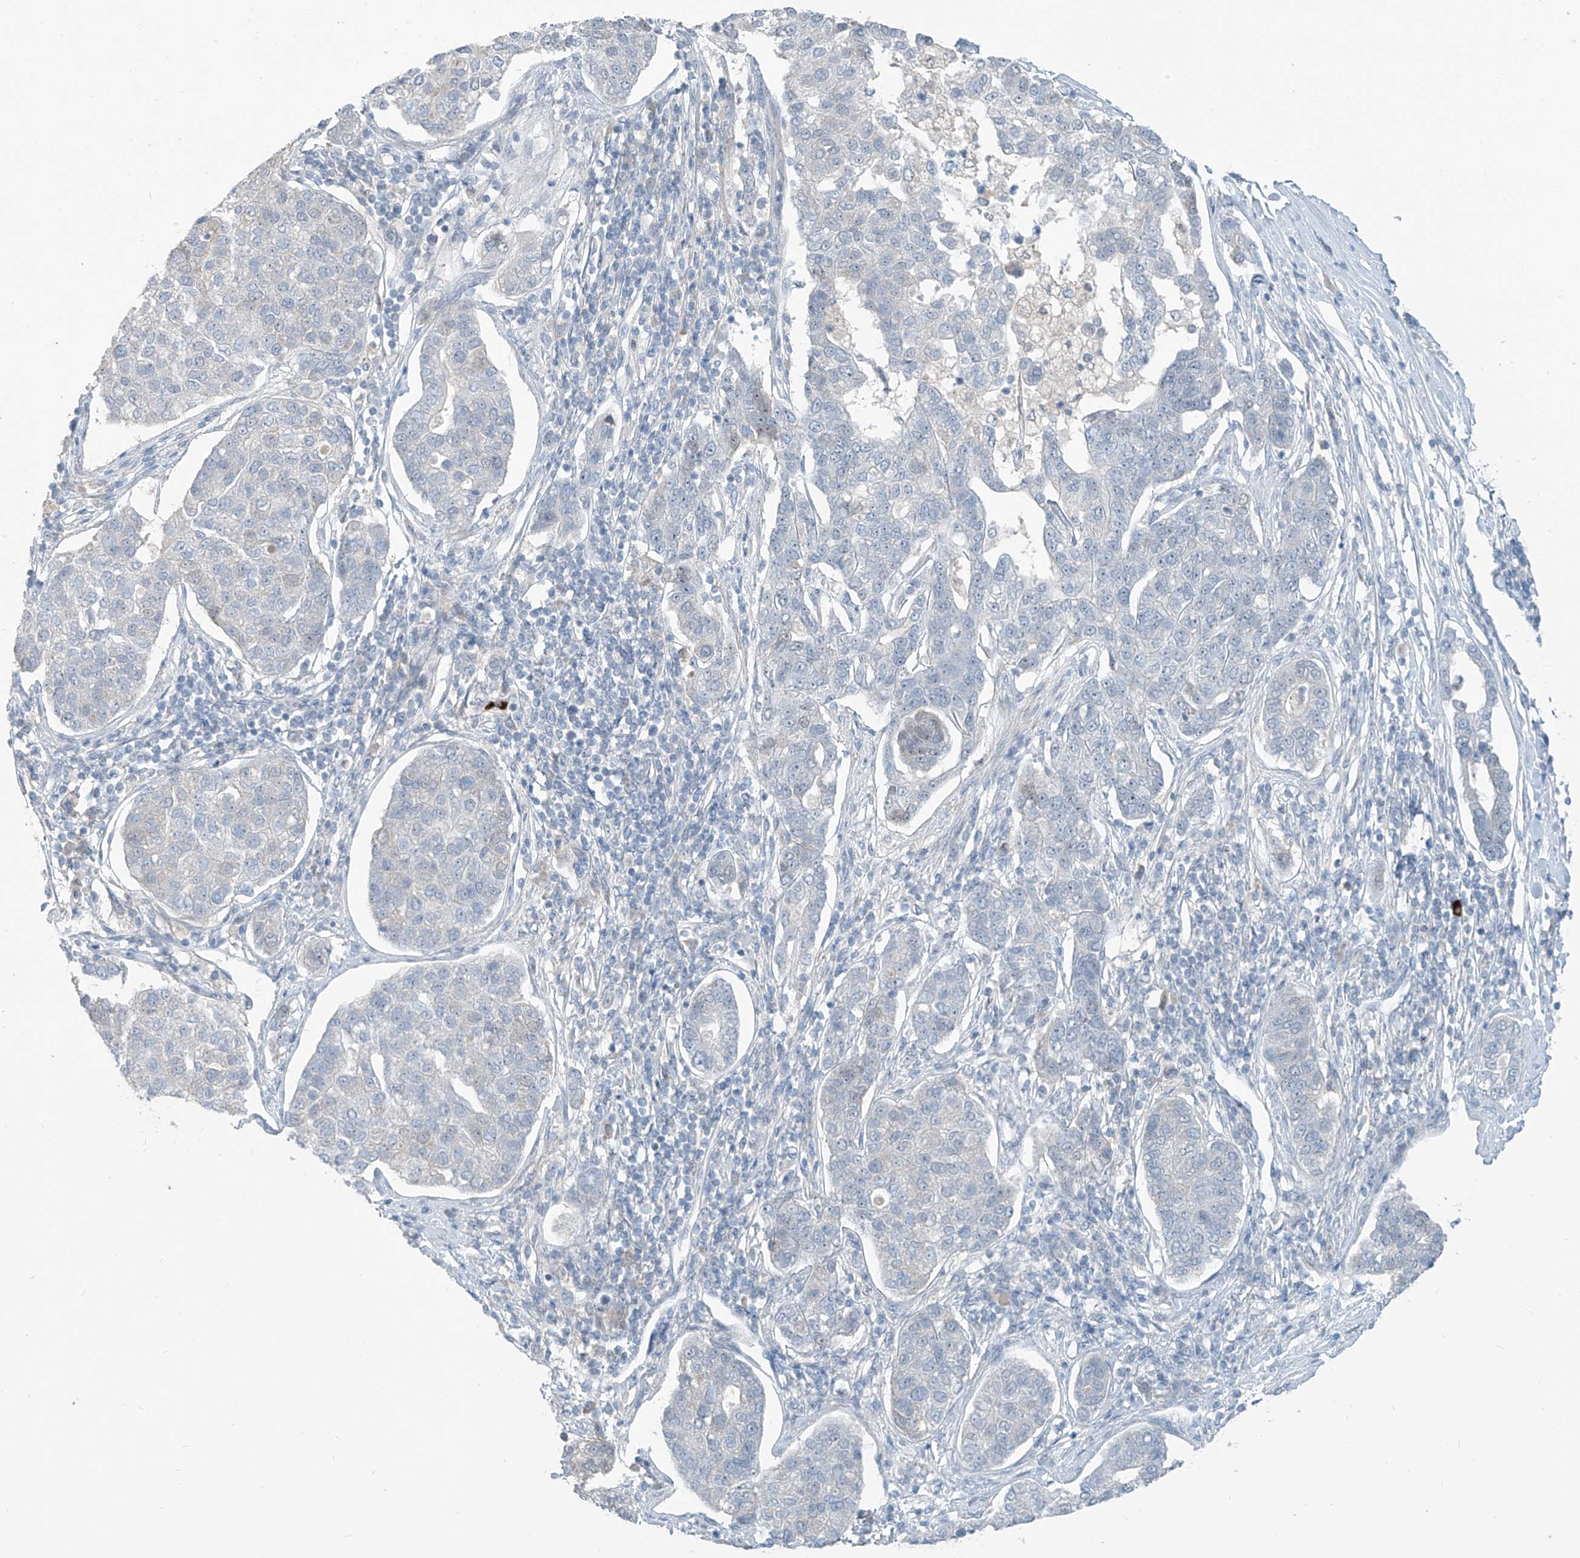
{"staining": {"intensity": "negative", "quantity": "none", "location": "none"}, "tissue": "pancreatic cancer", "cell_type": "Tumor cells", "image_type": "cancer", "snomed": [{"axis": "morphology", "description": "Adenocarcinoma, NOS"}, {"axis": "topography", "description": "Pancreas"}], "caption": "DAB (3,3'-diaminobenzidine) immunohistochemical staining of human pancreatic adenocarcinoma shows no significant staining in tumor cells. The staining was performed using DAB (3,3'-diaminobenzidine) to visualize the protein expression in brown, while the nuclei were stained in blue with hematoxylin (Magnification: 20x).", "gene": "METAP1D", "patient": {"sex": "female", "age": 61}}